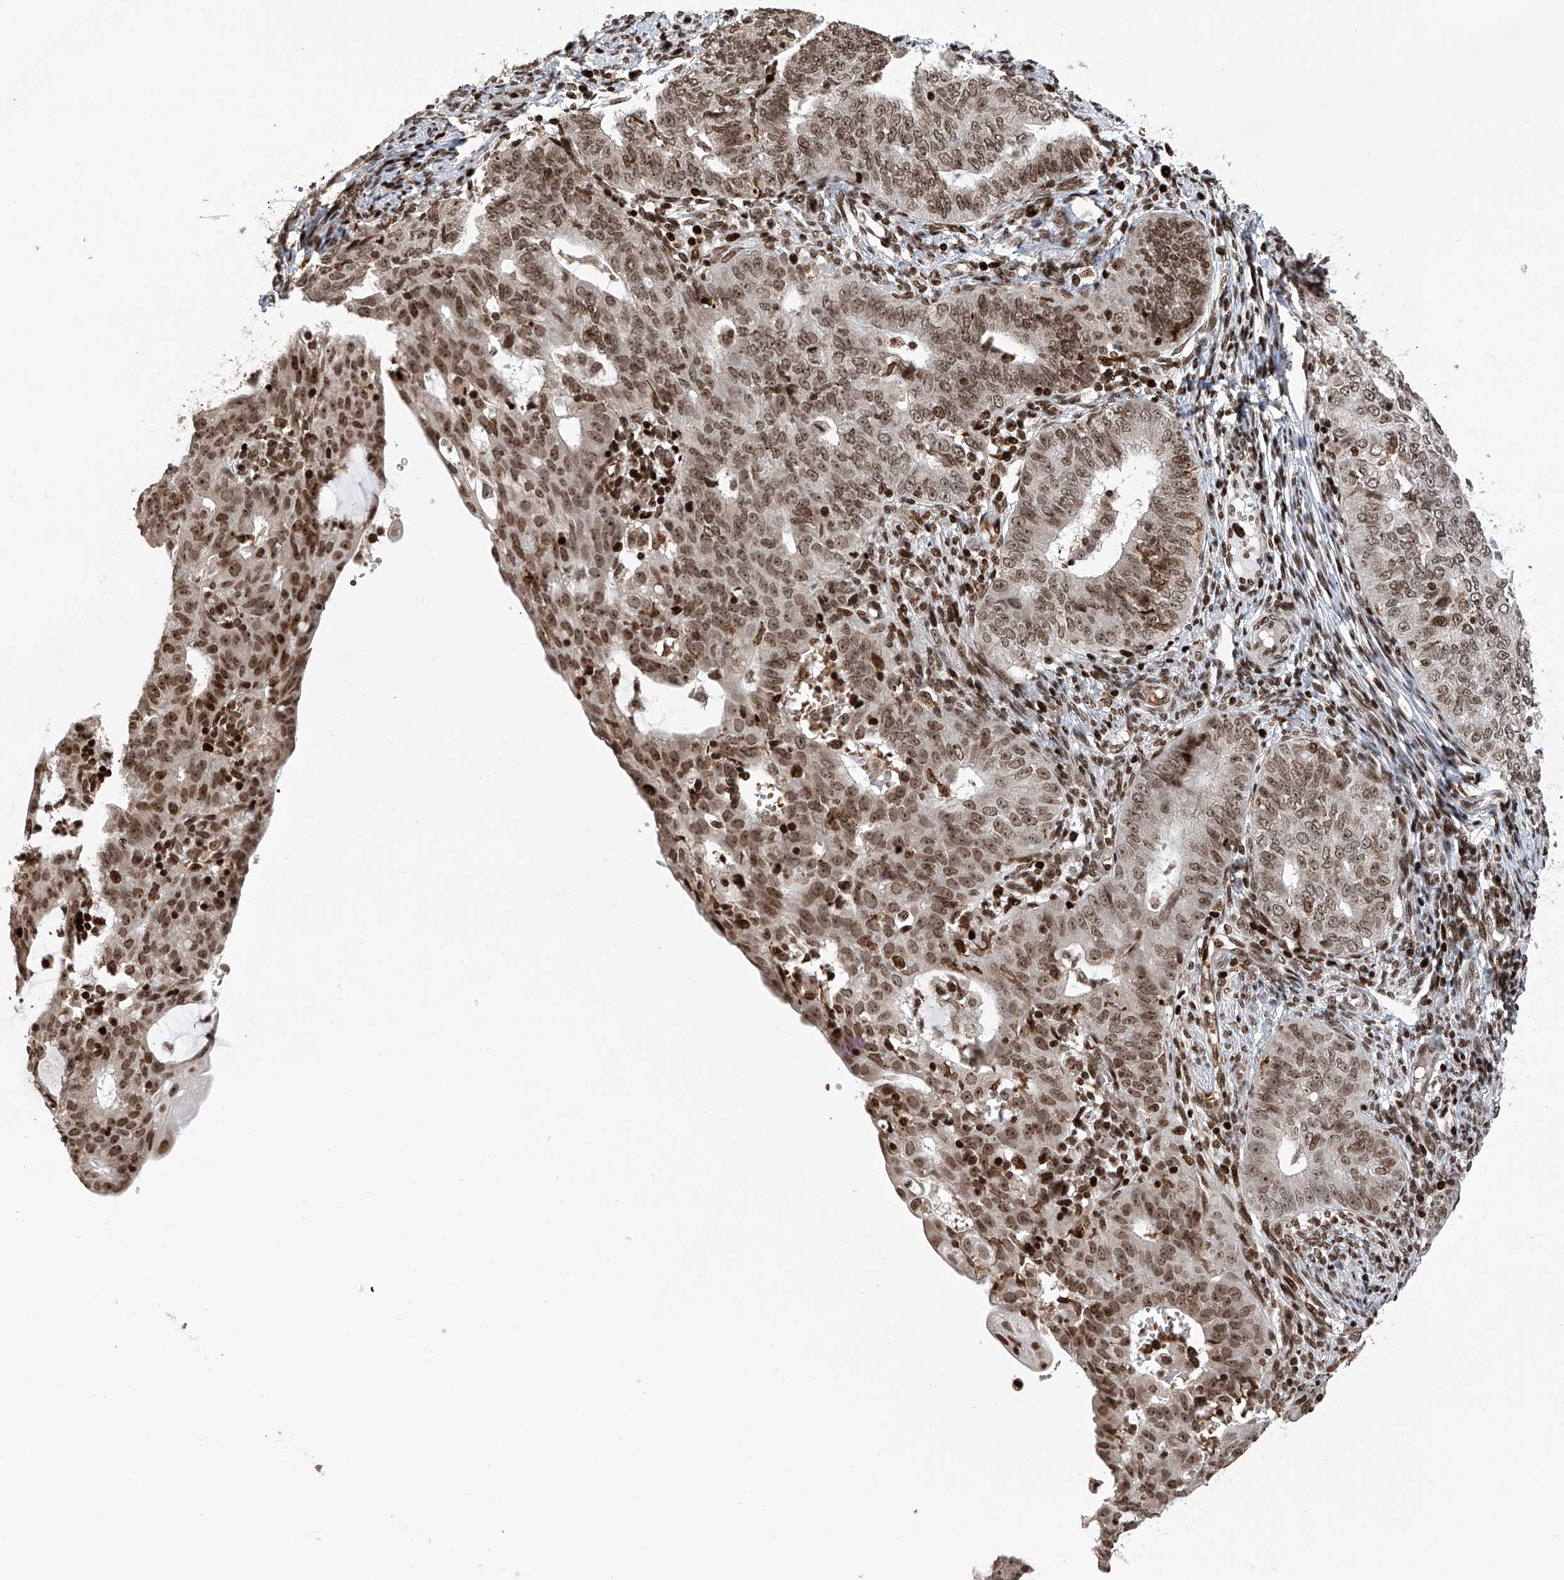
{"staining": {"intensity": "moderate", "quantity": ">75%", "location": "nuclear"}, "tissue": "endometrial cancer", "cell_type": "Tumor cells", "image_type": "cancer", "snomed": [{"axis": "morphology", "description": "Adenocarcinoma, NOS"}, {"axis": "topography", "description": "Endometrium"}], "caption": "Protein staining of endometrial adenocarcinoma tissue displays moderate nuclear positivity in about >75% of tumor cells. (Brightfield microscopy of DAB IHC at high magnification).", "gene": "PAK1IP1", "patient": {"sex": "female", "age": 32}}